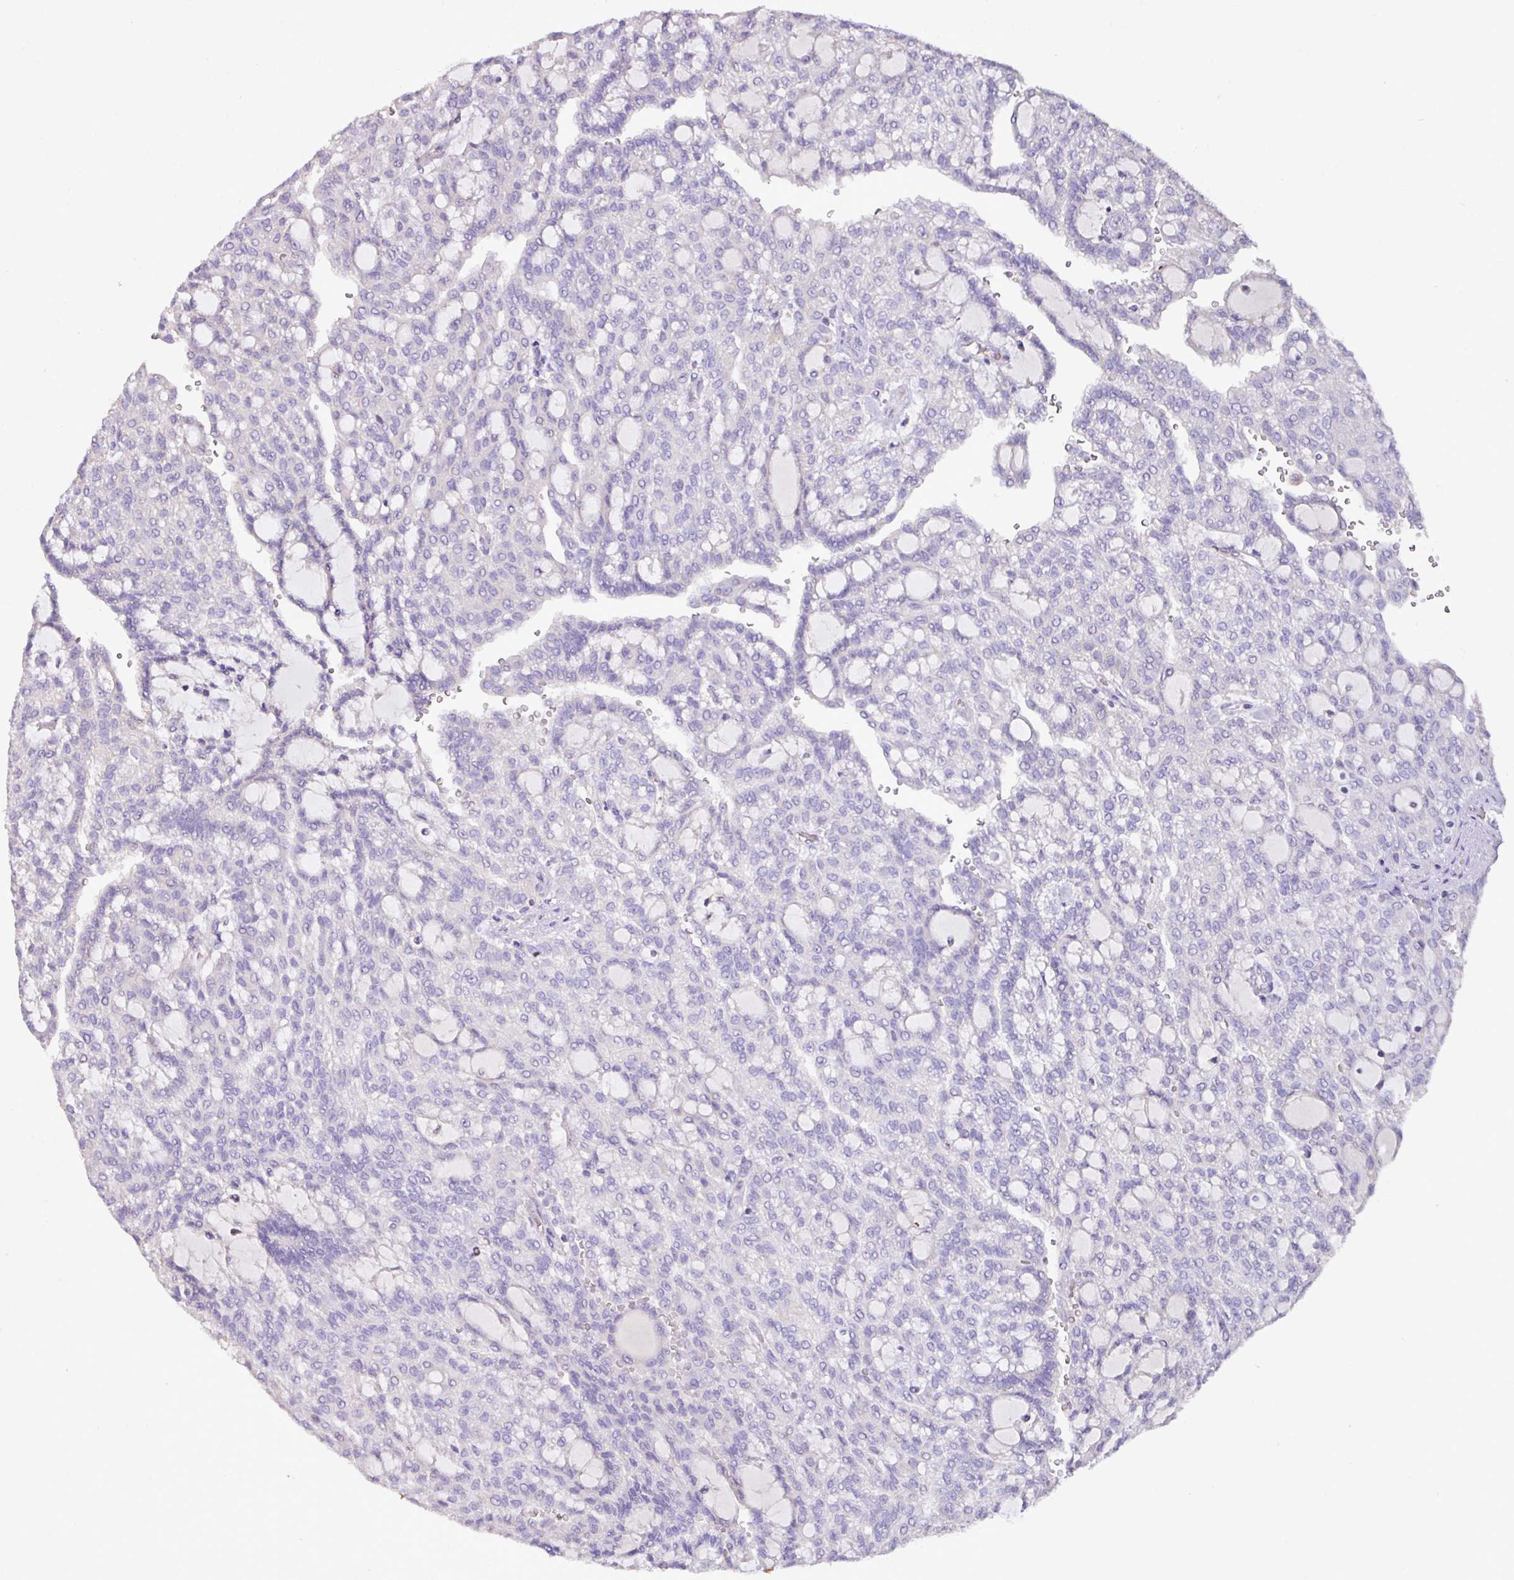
{"staining": {"intensity": "negative", "quantity": "none", "location": "none"}, "tissue": "renal cancer", "cell_type": "Tumor cells", "image_type": "cancer", "snomed": [{"axis": "morphology", "description": "Adenocarcinoma, NOS"}, {"axis": "topography", "description": "Kidney"}], "caption": "Image shows no protein positivity in tumor cells of renal adenocarcinoma tissue.", "gene": "AGR3", "patient": {"sex": "male", "age": 63}}